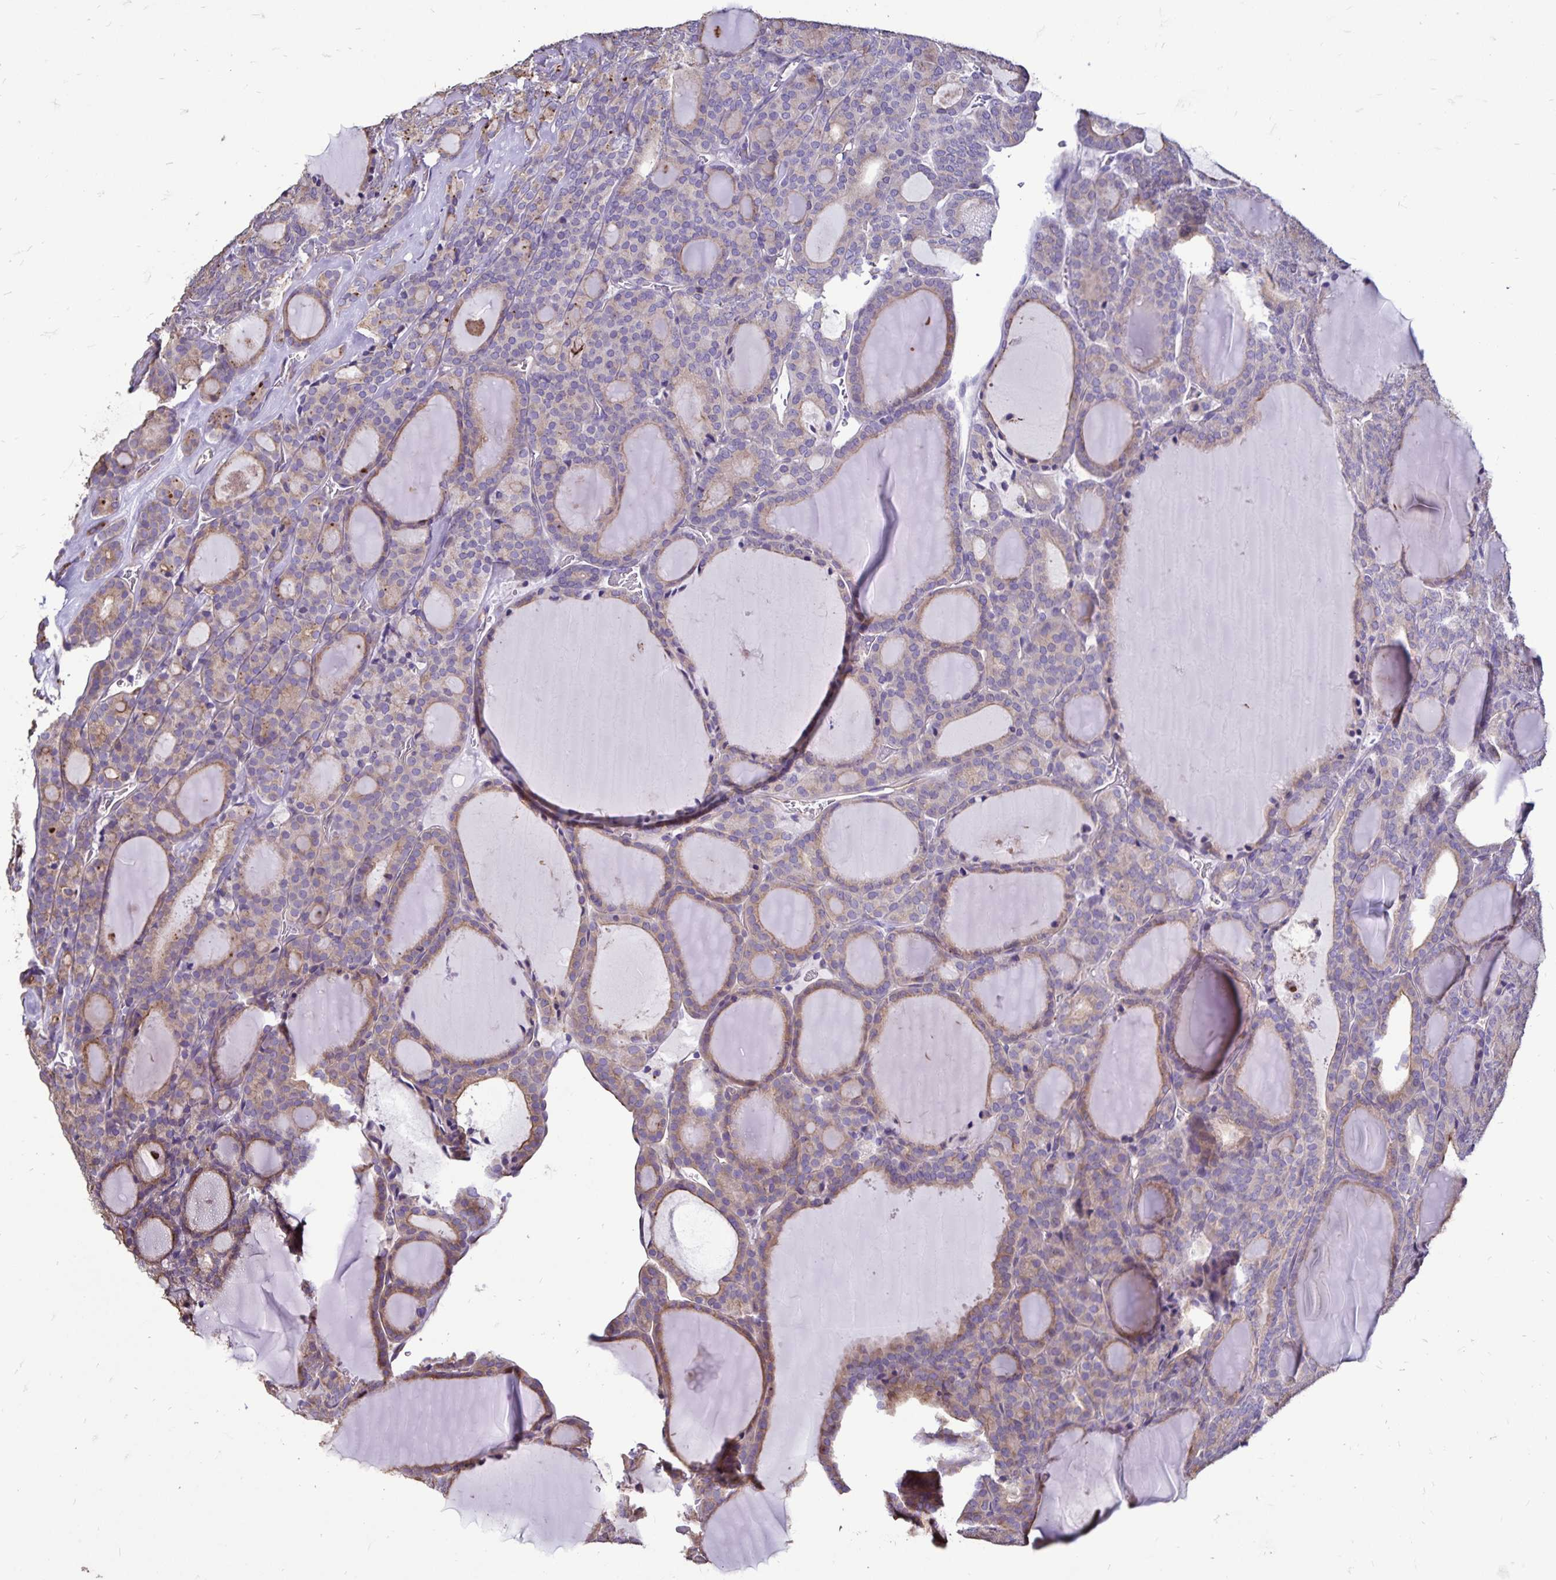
{"staining": {"intensity": "weak", "quantity": "25%-75%", "location": "cytoplasmic/membranous"}, "tissue": "thyroid cancer", "cell_type": "Tumor cells", "image_type": "cancer", "snomed": [{"axis": "morphology", "description": "Follicular adenoma carcinoma, NOS"}, {"axis": "topography", "description": "Thyroid gland"}], "caption": "The micrograph reveals a brown stain indicating the presence of a protein in the cytoplasmic/membranous of tumor cells in follicular adenoma carcinoma (thyroid).", "gene": "EVPL", "patient": {"sex": "male", "age": 74}}